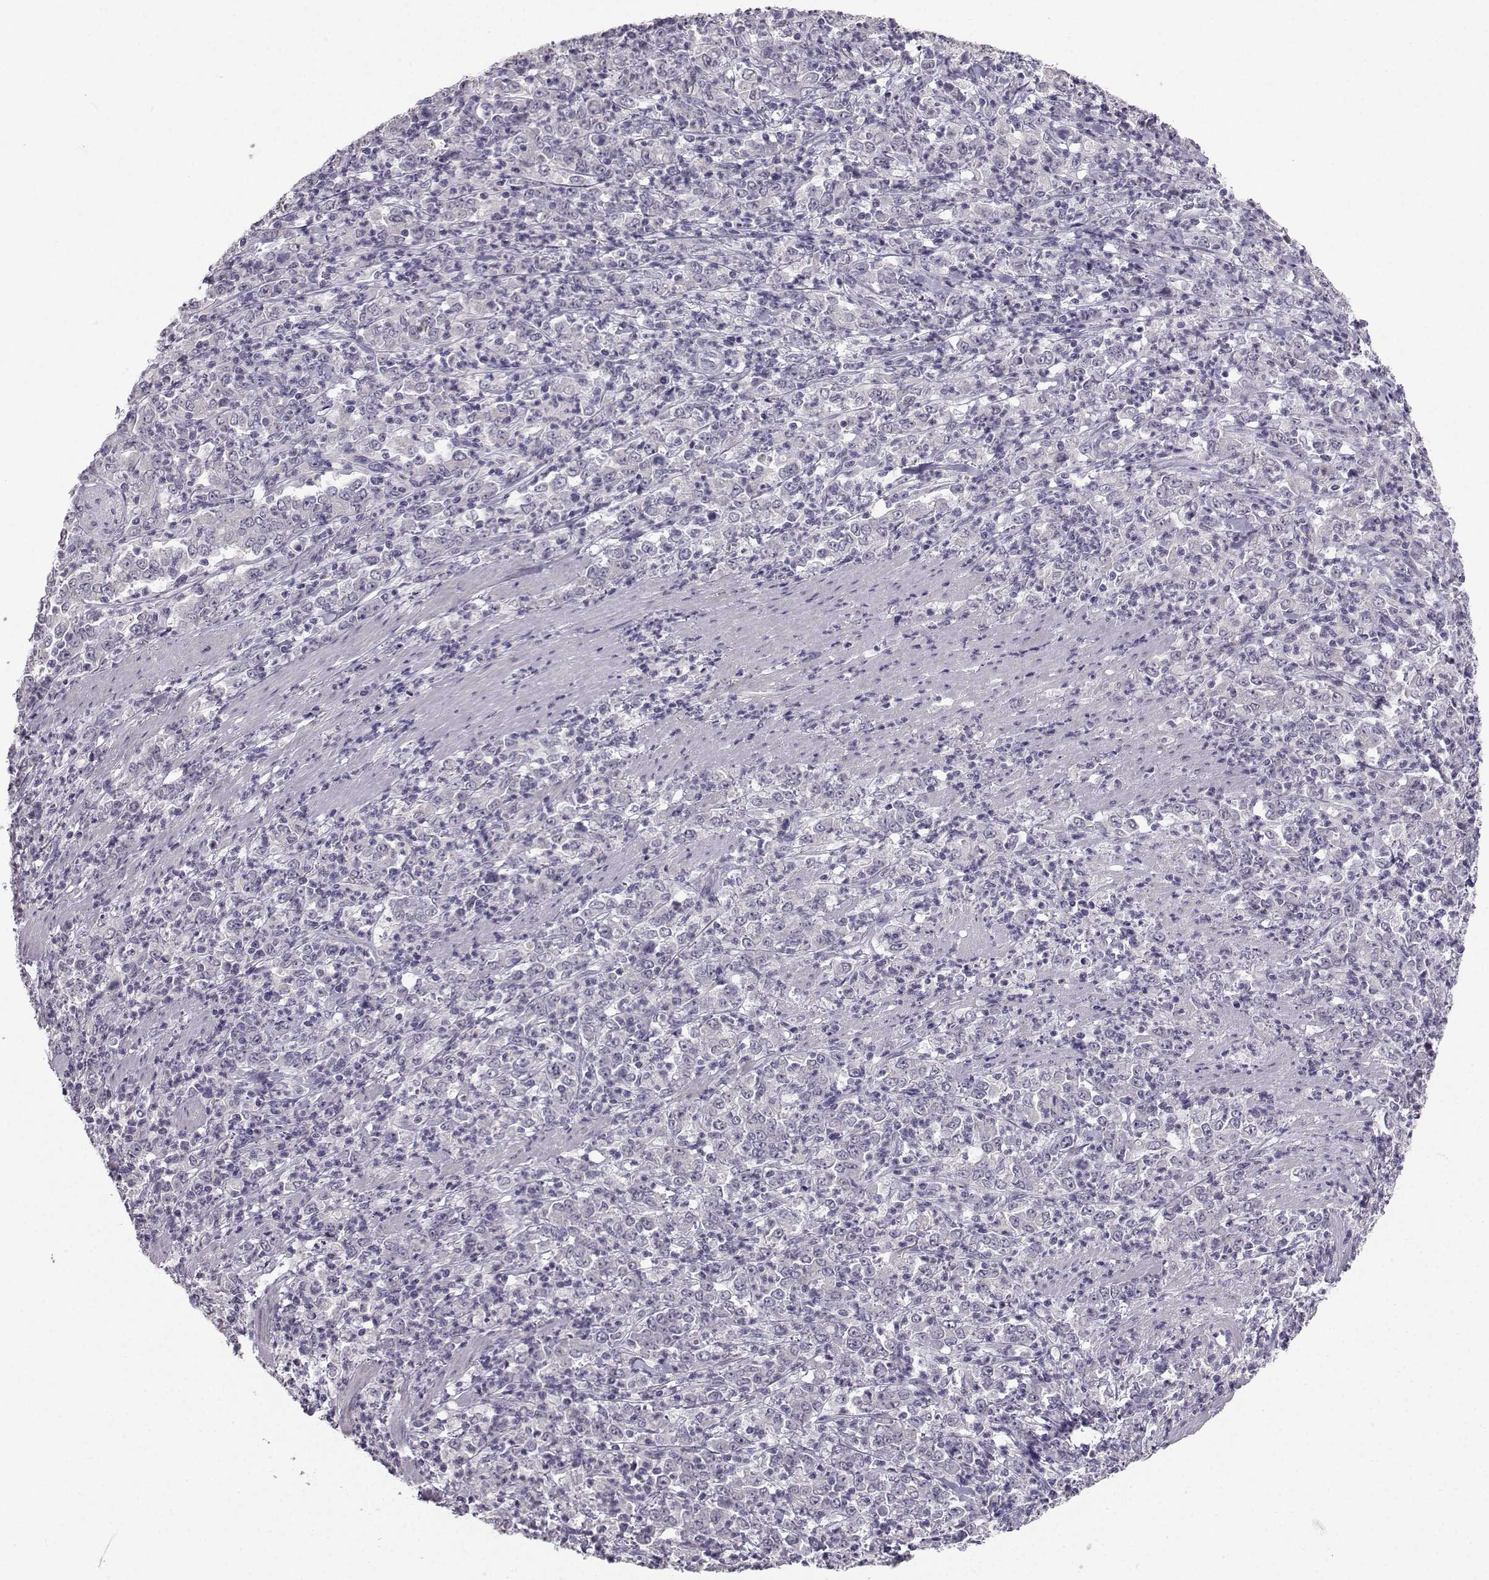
{"staining": {"intensity": "negative", "quantity": "none", "location": "none"}, "tissue": "stomach cancer", "cell_type": "Tumor cells", "image_type": "cancer", "snomed": [{"axis": "morphology", "description": "Adenocarcinoma, NOS"}, {"axis": "topography", "description": "Stomach, lower"}], "caption": "Human stomach adenocarcinoma stained for a protein using immunohistochemistry (IHC) exhibits no positivity in tumor cells.", "gene": "LIN28A", "patient": {"sex": "female", "age": 71}}